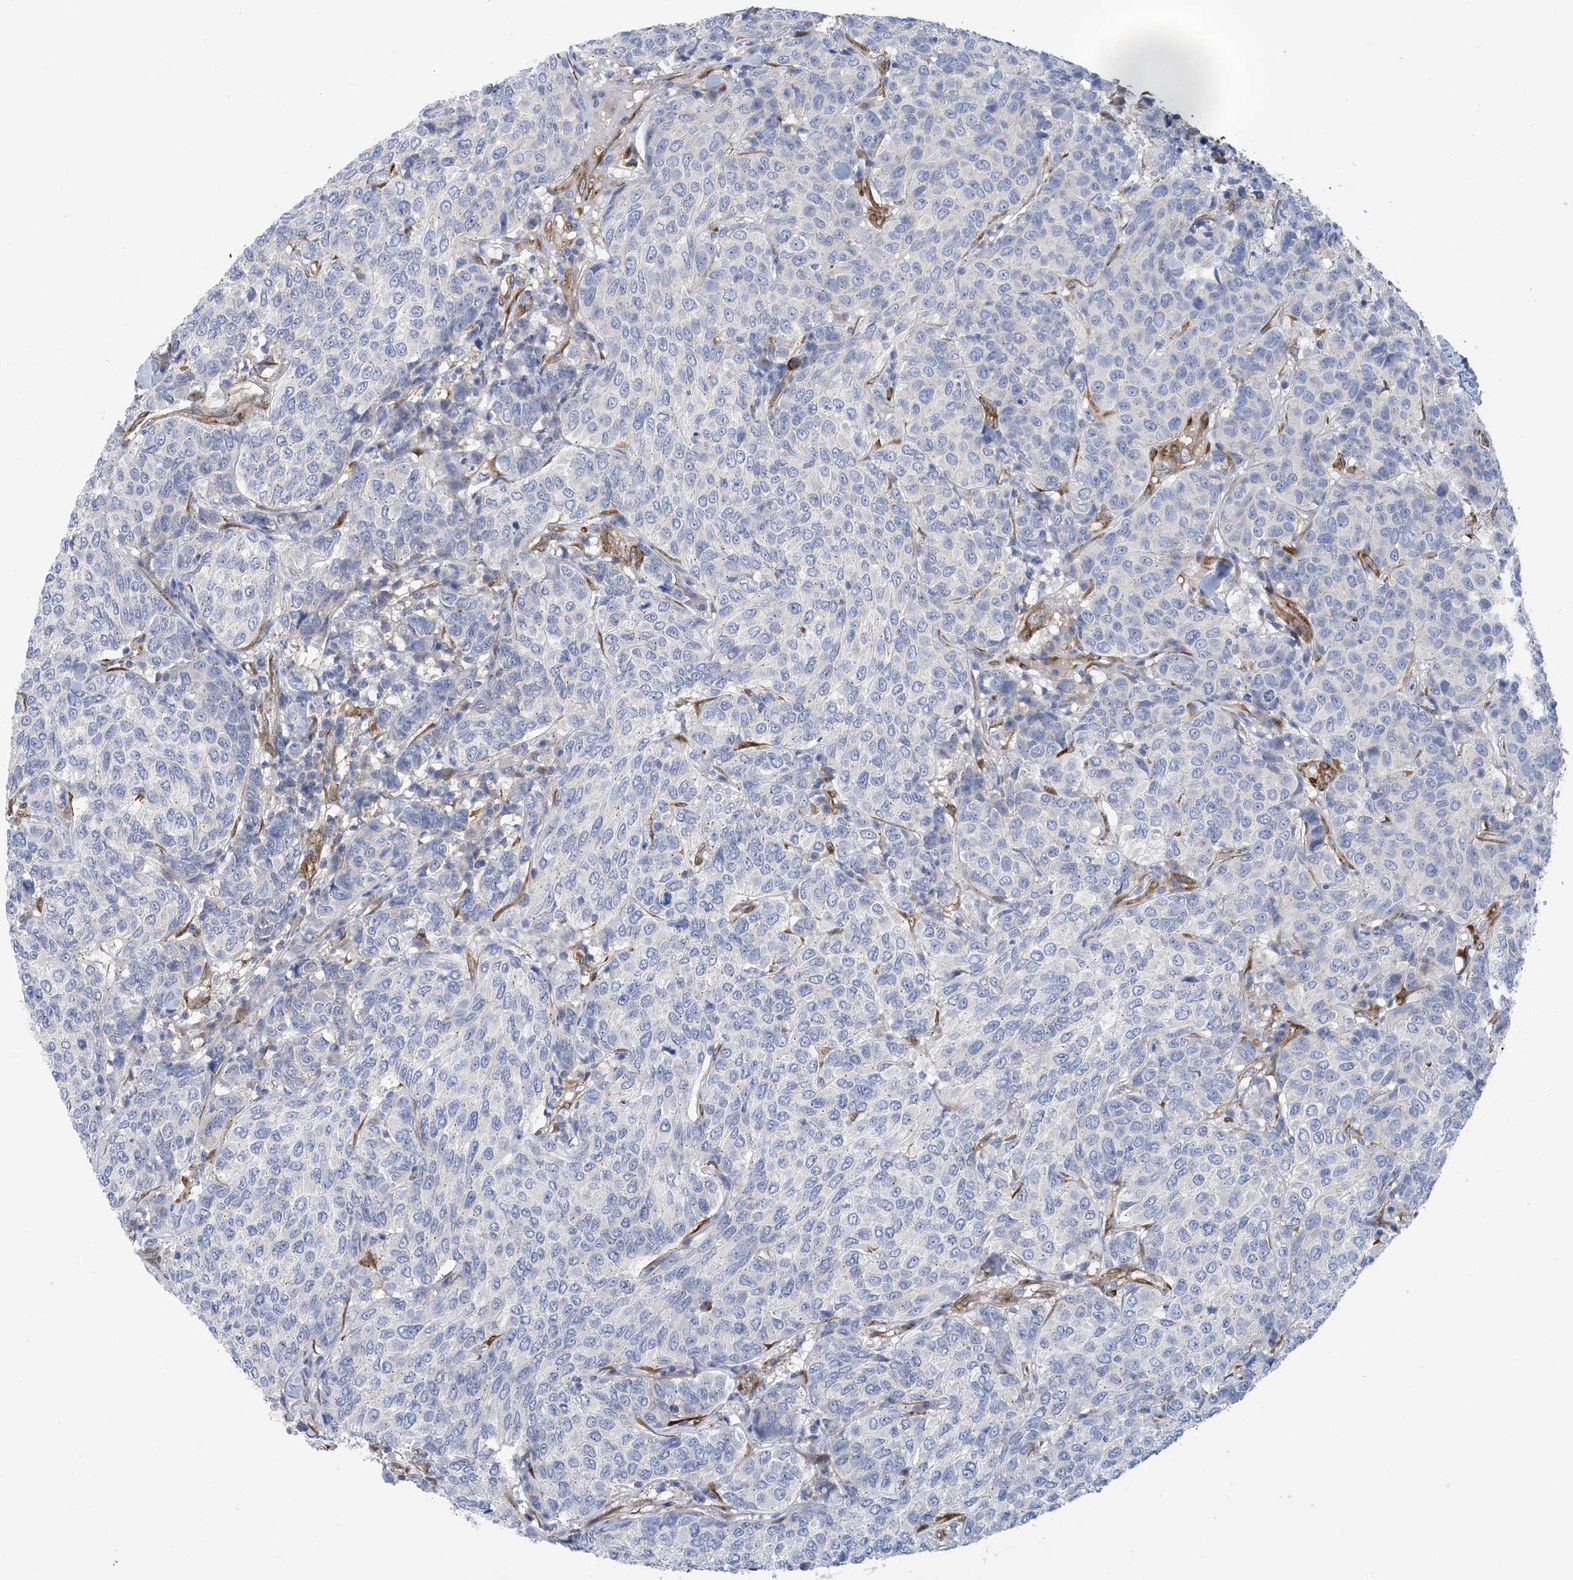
{"staining": {"intensity": "negative", "quantity": "none", "location": "none"}, "tissue": "breast cancer", "cell_type": "Tumor cells", "image_type": "cancer", "snomed": [{"axis": "morphology", "description": "Duct carcinoma"}, {"axis": "topography", "description": "Breast"}], "caption": "Tumor cells are negative for brown protein staining in breast infiltrating ductal carcinoma.", "gene": "RBMS3", "patient": {"sex": "female", "age": 55}}